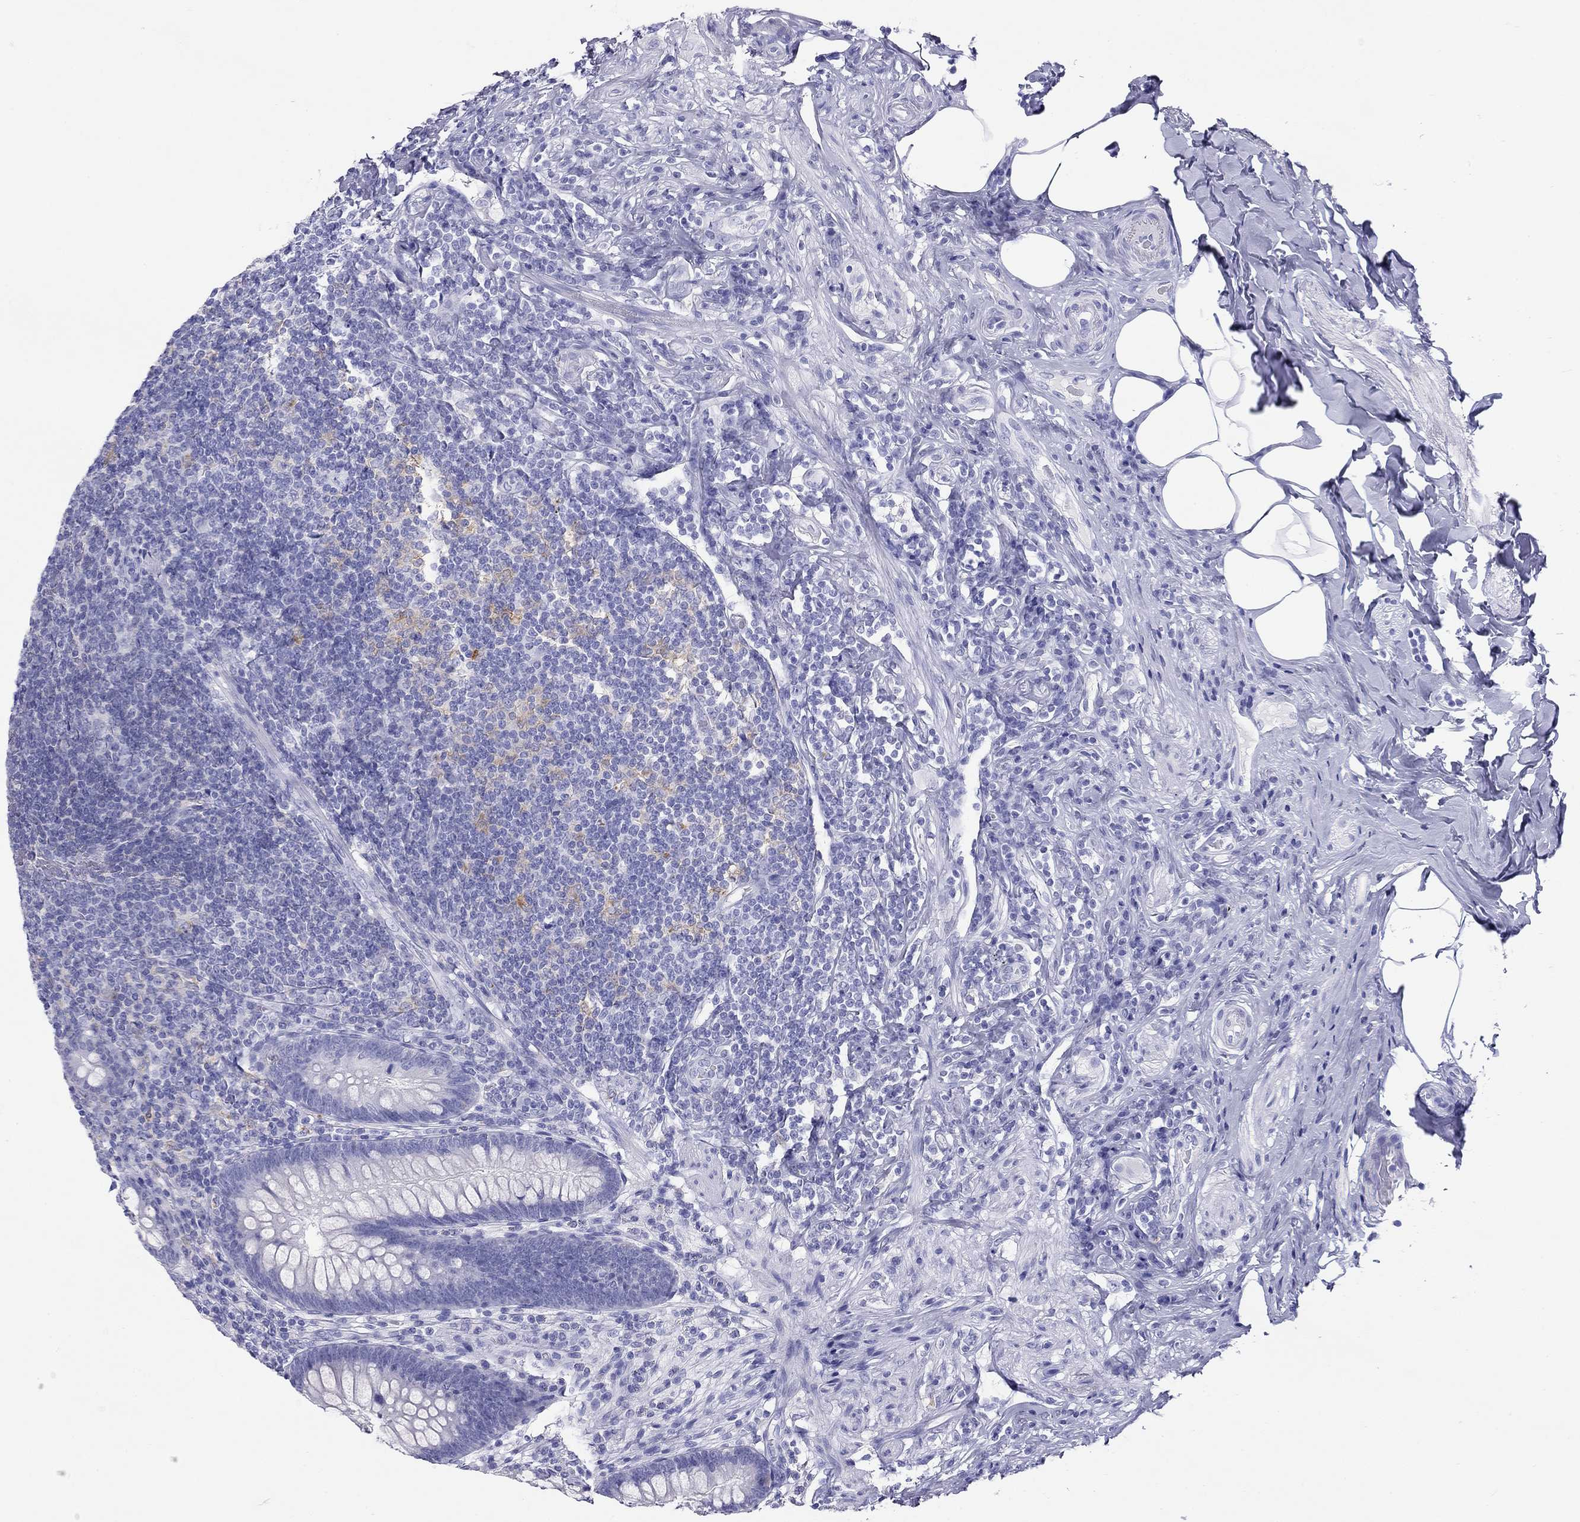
{"staining": {"intensity": "negative", "quantity": "none", "location": "none"}, "tissue": "appendix", "cell_type": "Glandular cells", "image_type": "normal", "snomed": [{"axis": "morphology", "description": "Normal tissue, NOS"}, {"axis": "topography", "description": "Appendix"}], "caption": "High magnification brightfield microscopy of unremarkable appendix stained with DAB (3,3'-diaminobenzidine) (brown) and counterstained with hematoxylin (blue): glandular cells show no significant staining. (DAB immunohistochemistry with hematoxylin counter stain).", "gene": "HLA", "patient": {"sex": "male", "age": 47}}